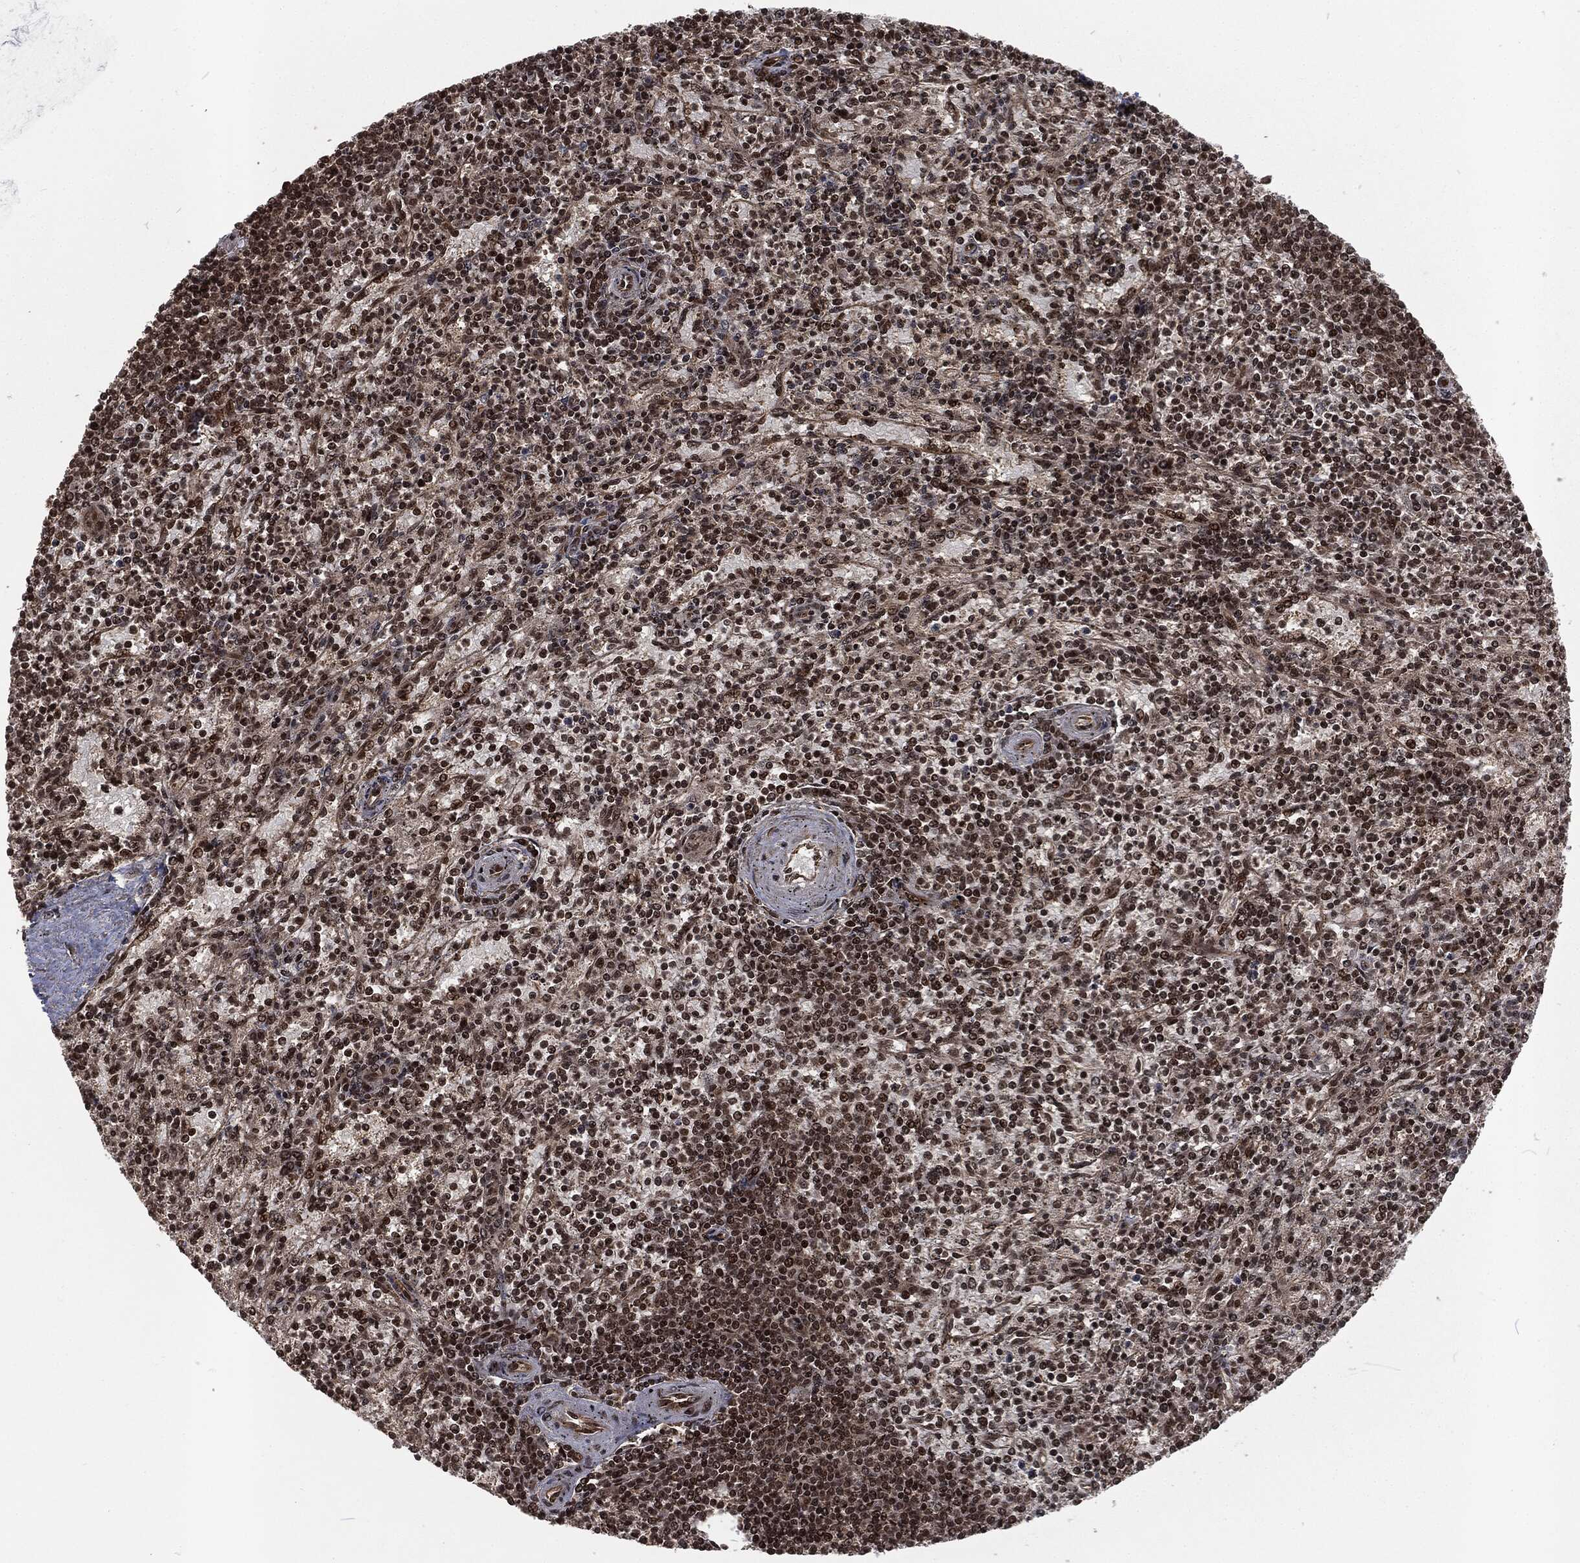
{"staining": {"intensity": "strong", "quantity": "25%-75%", "location": "nuclear"}, "tissue": "spleen", "cell_type": "Cells in red pulp", "image_type": "normal", "snomed": [{"axis": "morphology", "description": "Normal tissue, NOS"}, {"axis": "topography", "description": "Spleen"}], "caption": "IHC (DAB) staining of normal spleen shows strong nuclear protein expression in about 25%-75% of cells in red pulp.", "gene": "NGRN", "patient": {"sex": "female", "age": 37}}